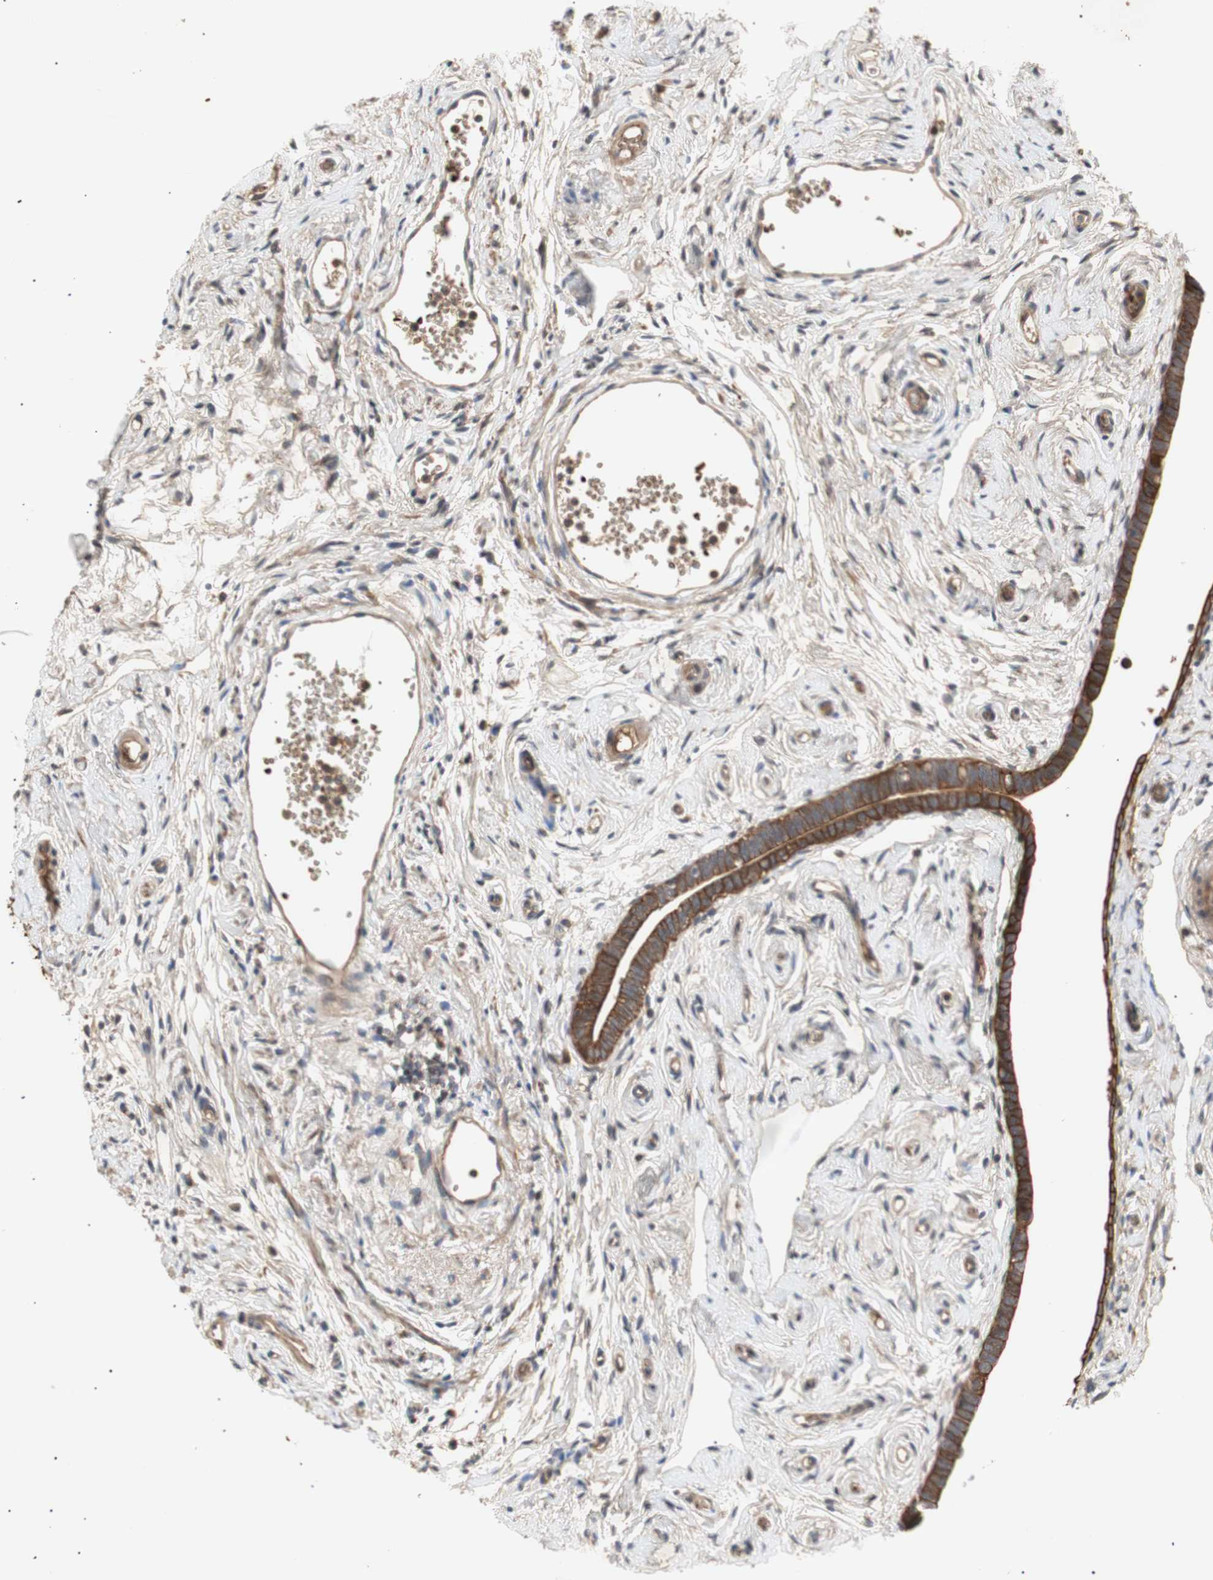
{"staining": {"intensity": "strong", "quantity": ">75%", "location": "cytoplasmic/membranous"}, "tissue": "fallopian tube", "cell_type": "Glandular cells", "image_type": "normal", "snomed": [{"axis": "morphology", "description": "Normal tissue, NOS"}, {"axis": "topography", "description": "Fallopian tube"}], "caption": "High-power microscopy captured an immunohistochemistry image of benign fallopian tube, revealing strong cytoplasmic/membranous expression in about >75% of glandular cells.", "gene": "PKN1", "patient": {"sex": "female", "age": 71}}